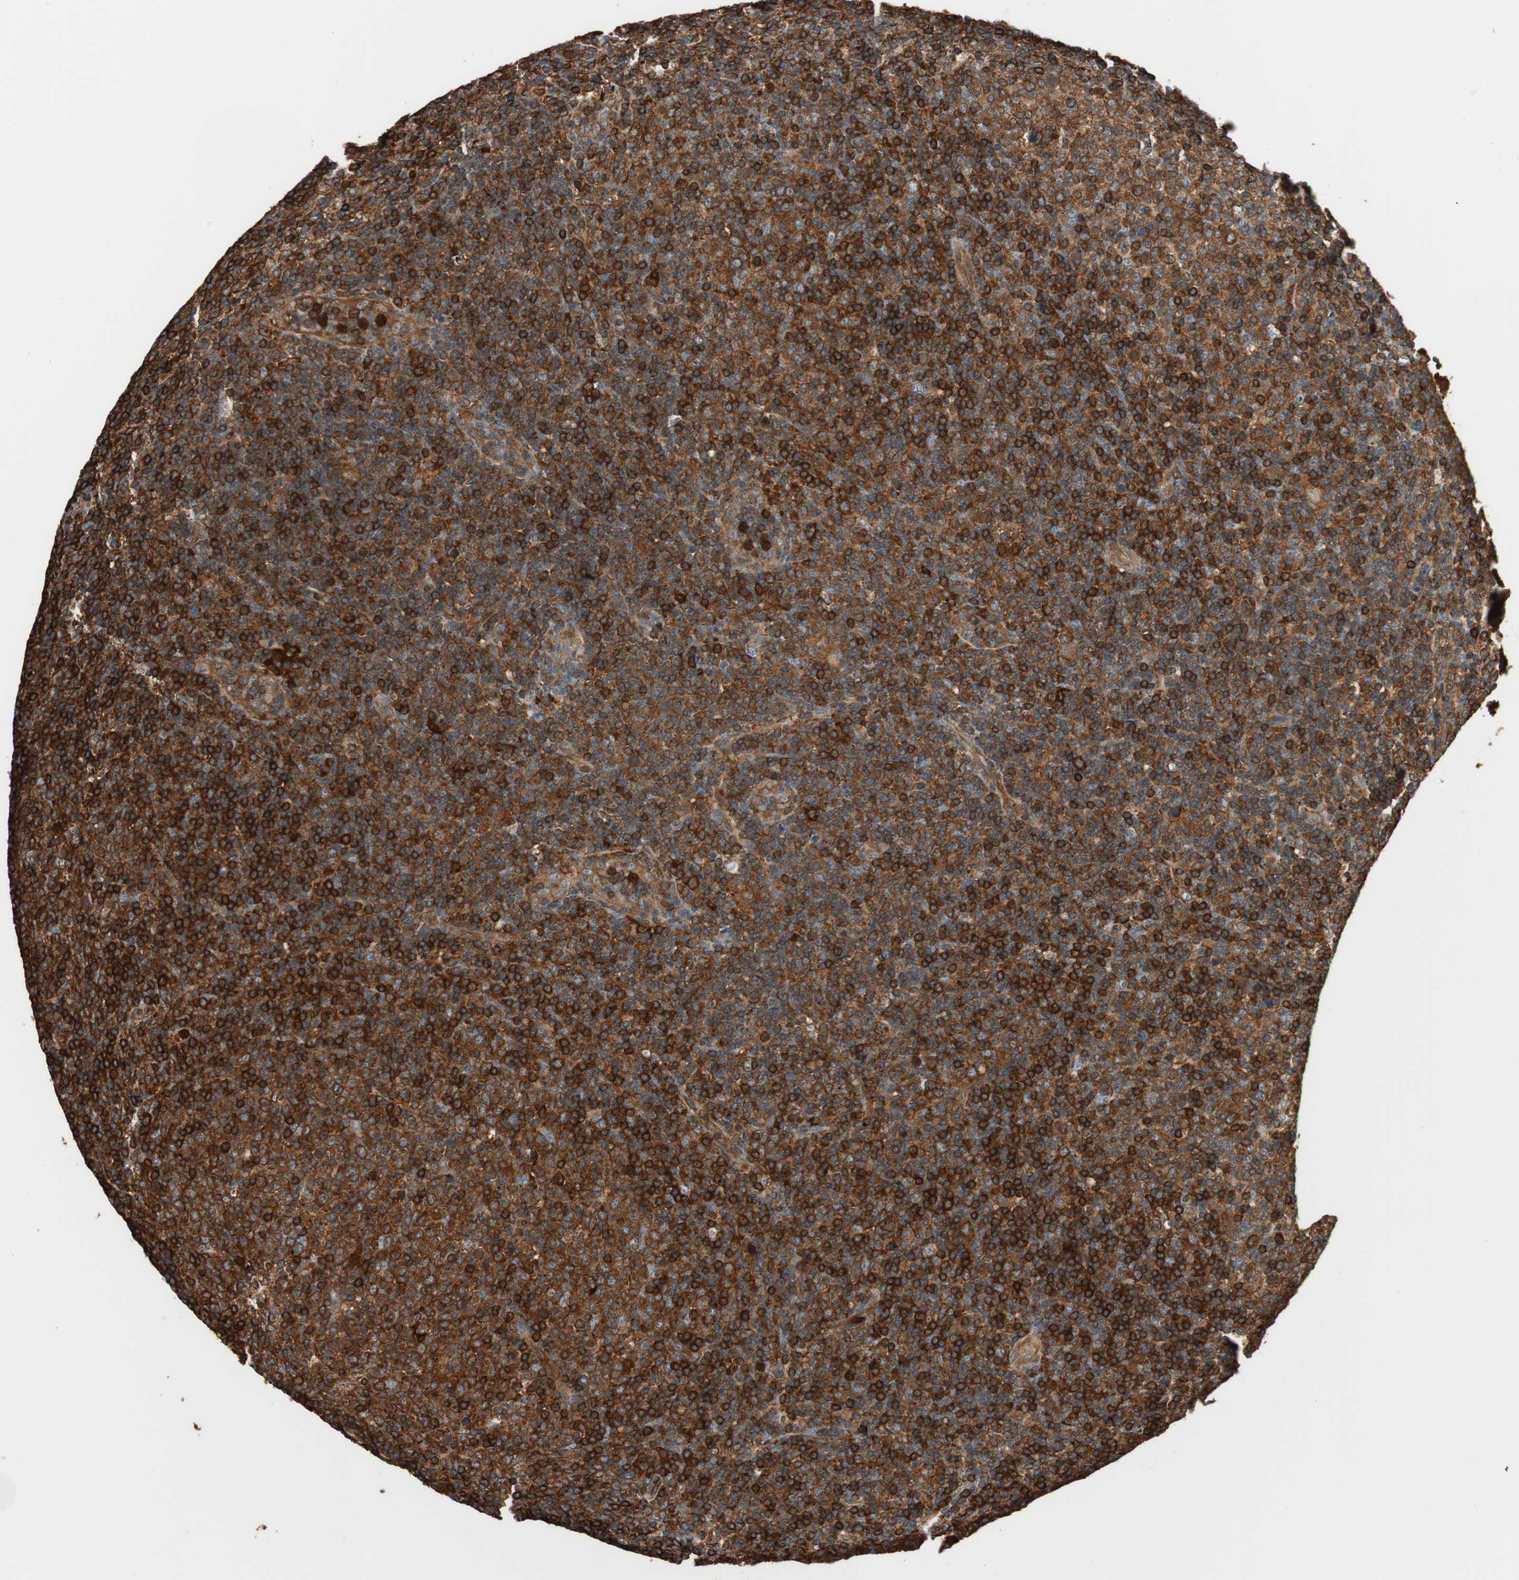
{"staining": {"intensity": "strong", "quantity": ">75%", "location": "cytoplasmic/membranous"}, "tissue": "lymphoma", "cell_type": "Tumor cells", "image_type": "cancer", "snomed": [{"axis": "morphology", "description": "Malignant lymphoma, non-Hodgkin's type, Low grade"}, {"axis": "topography", "description": "Lymph node"}], "caption": "Tumor cells show high levels of strong cytoplasmic/membranous positivity in about >75% of cells in human lymphoma. (Brightfield microscopy of DAB IHC at high magnification).", "gene": "VASP", "patient": {"sex": "male", "age": 70}}